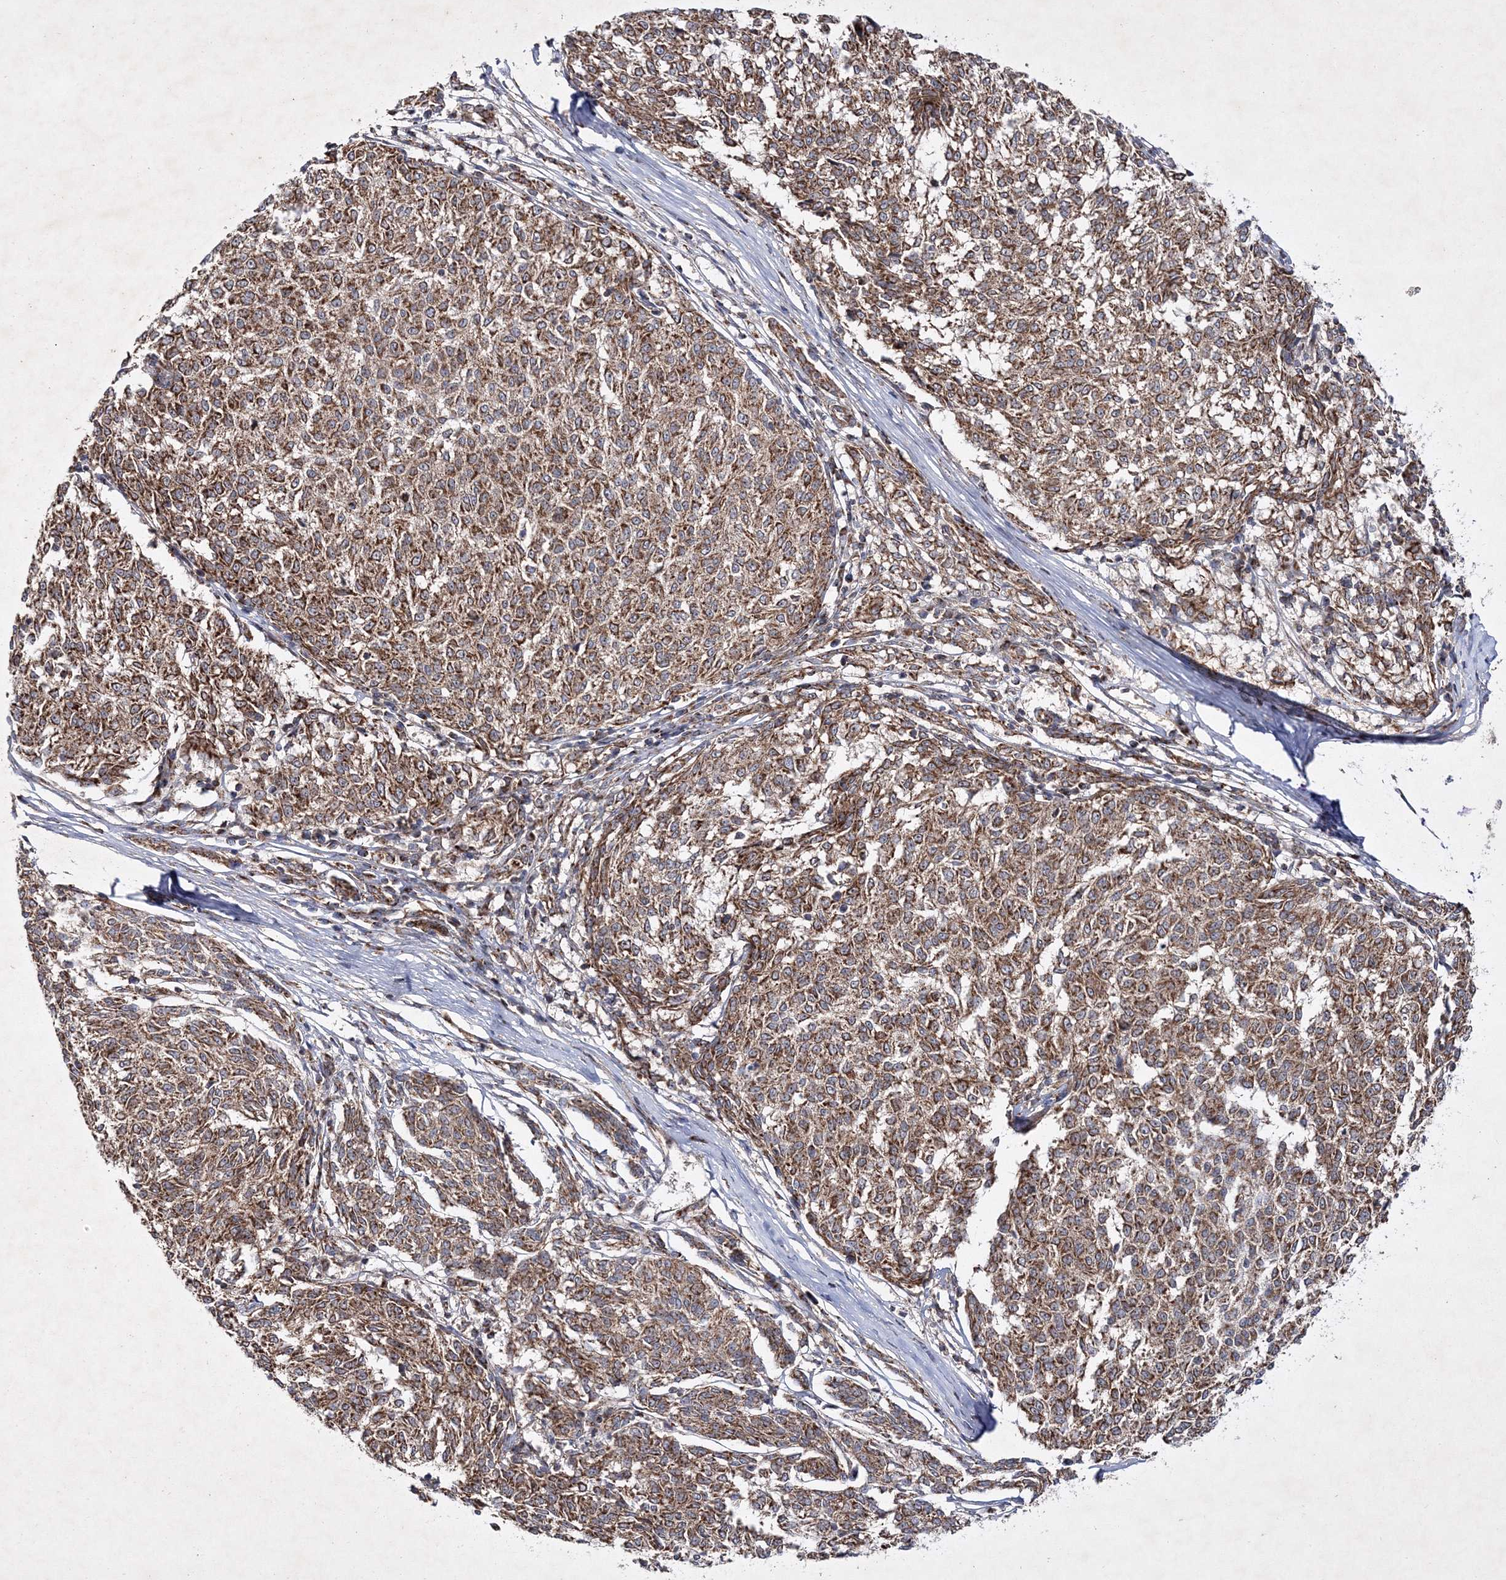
{"staining": {"intensity": "moderate", "quantity": ">75%", "location": "cytoplasmic/membranous"}, "tissue": "melanoma", "cell_type": "Tumor cells", "image_type": "cancer", "snomed": [{"axis": "morphology", "description": "Malignant melanoma, NOS"}, {"axis": "topography", "description": "Skin"}], "caption": "This is an image of immunohistochemistry staining of melanoma, which shows moderate staining in the cytoplasmic/membranous of tumor cells.", "gene": "SCRN3", "patient": {"sex": "female", "age": 72}}